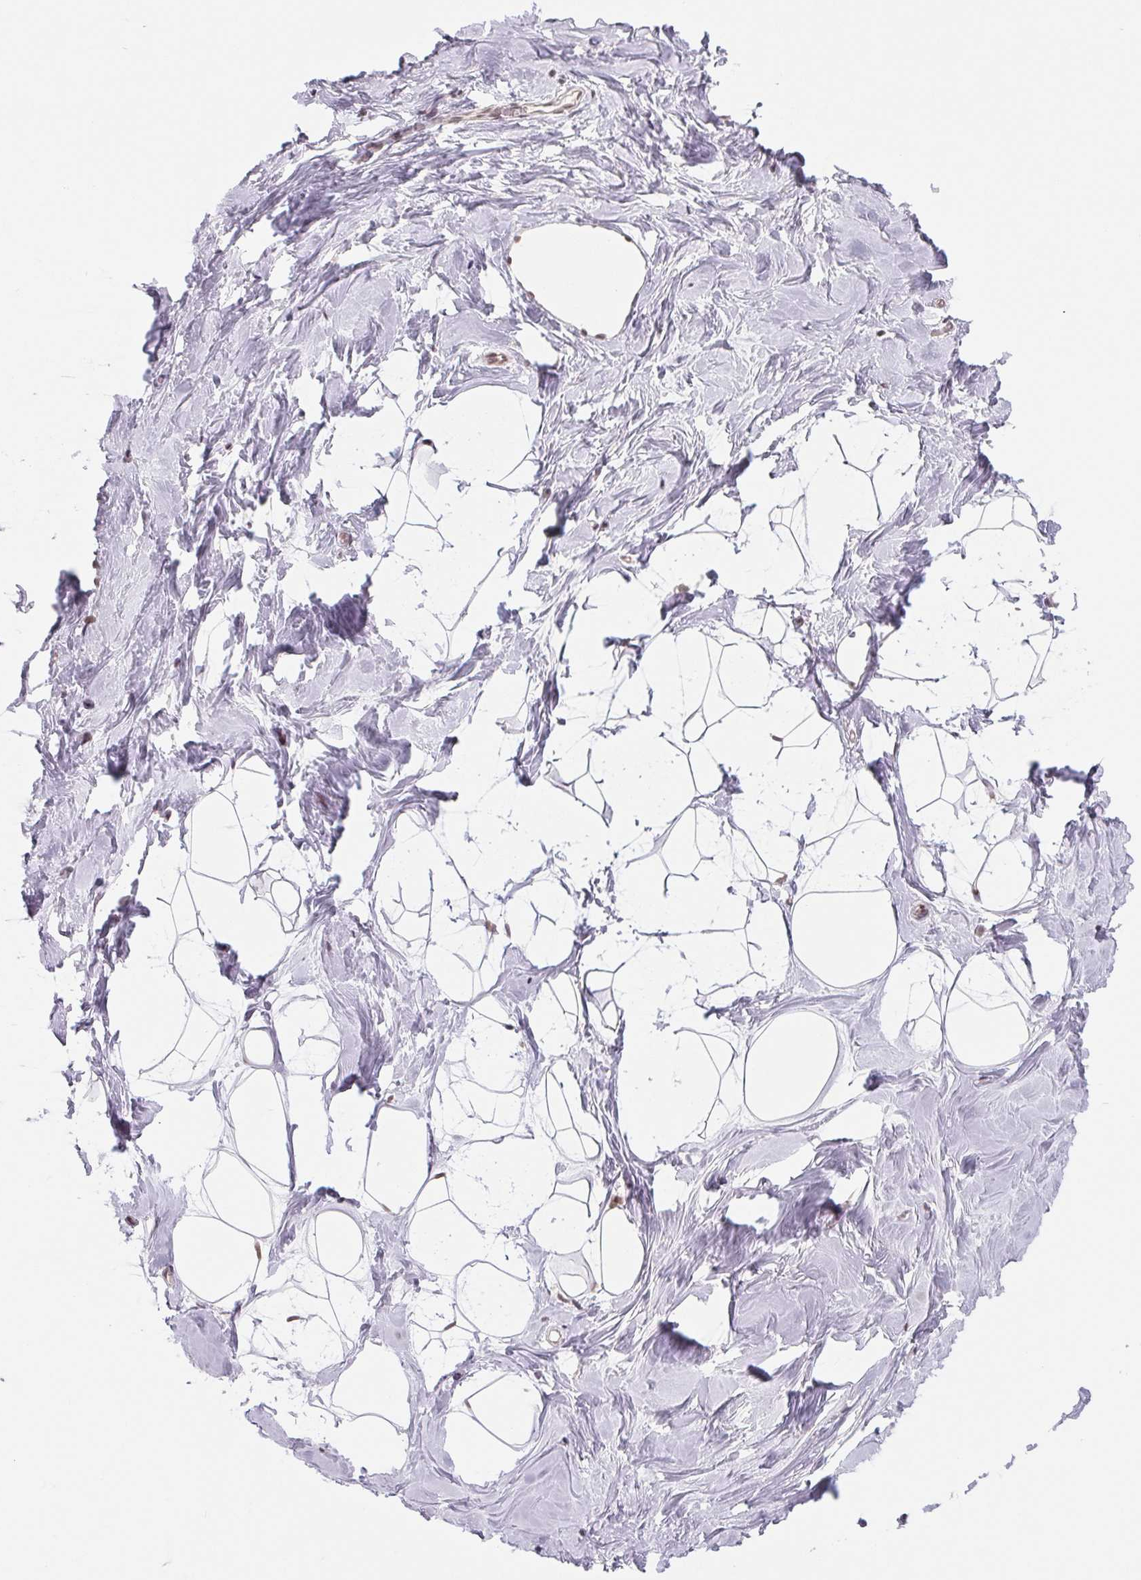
{"staining": {"intensity": "moderate", "quantity": "<25%", "location": "nuclear"}, "tissue": "breast", "cell_type": "Adipocytes", "image_type": "normal", "snomed": [{"axis": "morphology", "description": "Normal tissue, NOS"}, {"axis": "topography", "description": "Breast"}], "caption": "A histopathology image of human breast stained for a protein demonstrates moderate nuclear brown staining in adipocytes. The protein is stained brown, and the nuclei are stained in blue (DAB IHC with brightfield microscopy, high magnification).", "gene": "DNAJB6", "patient": {"sex": "female", "age": 32}}